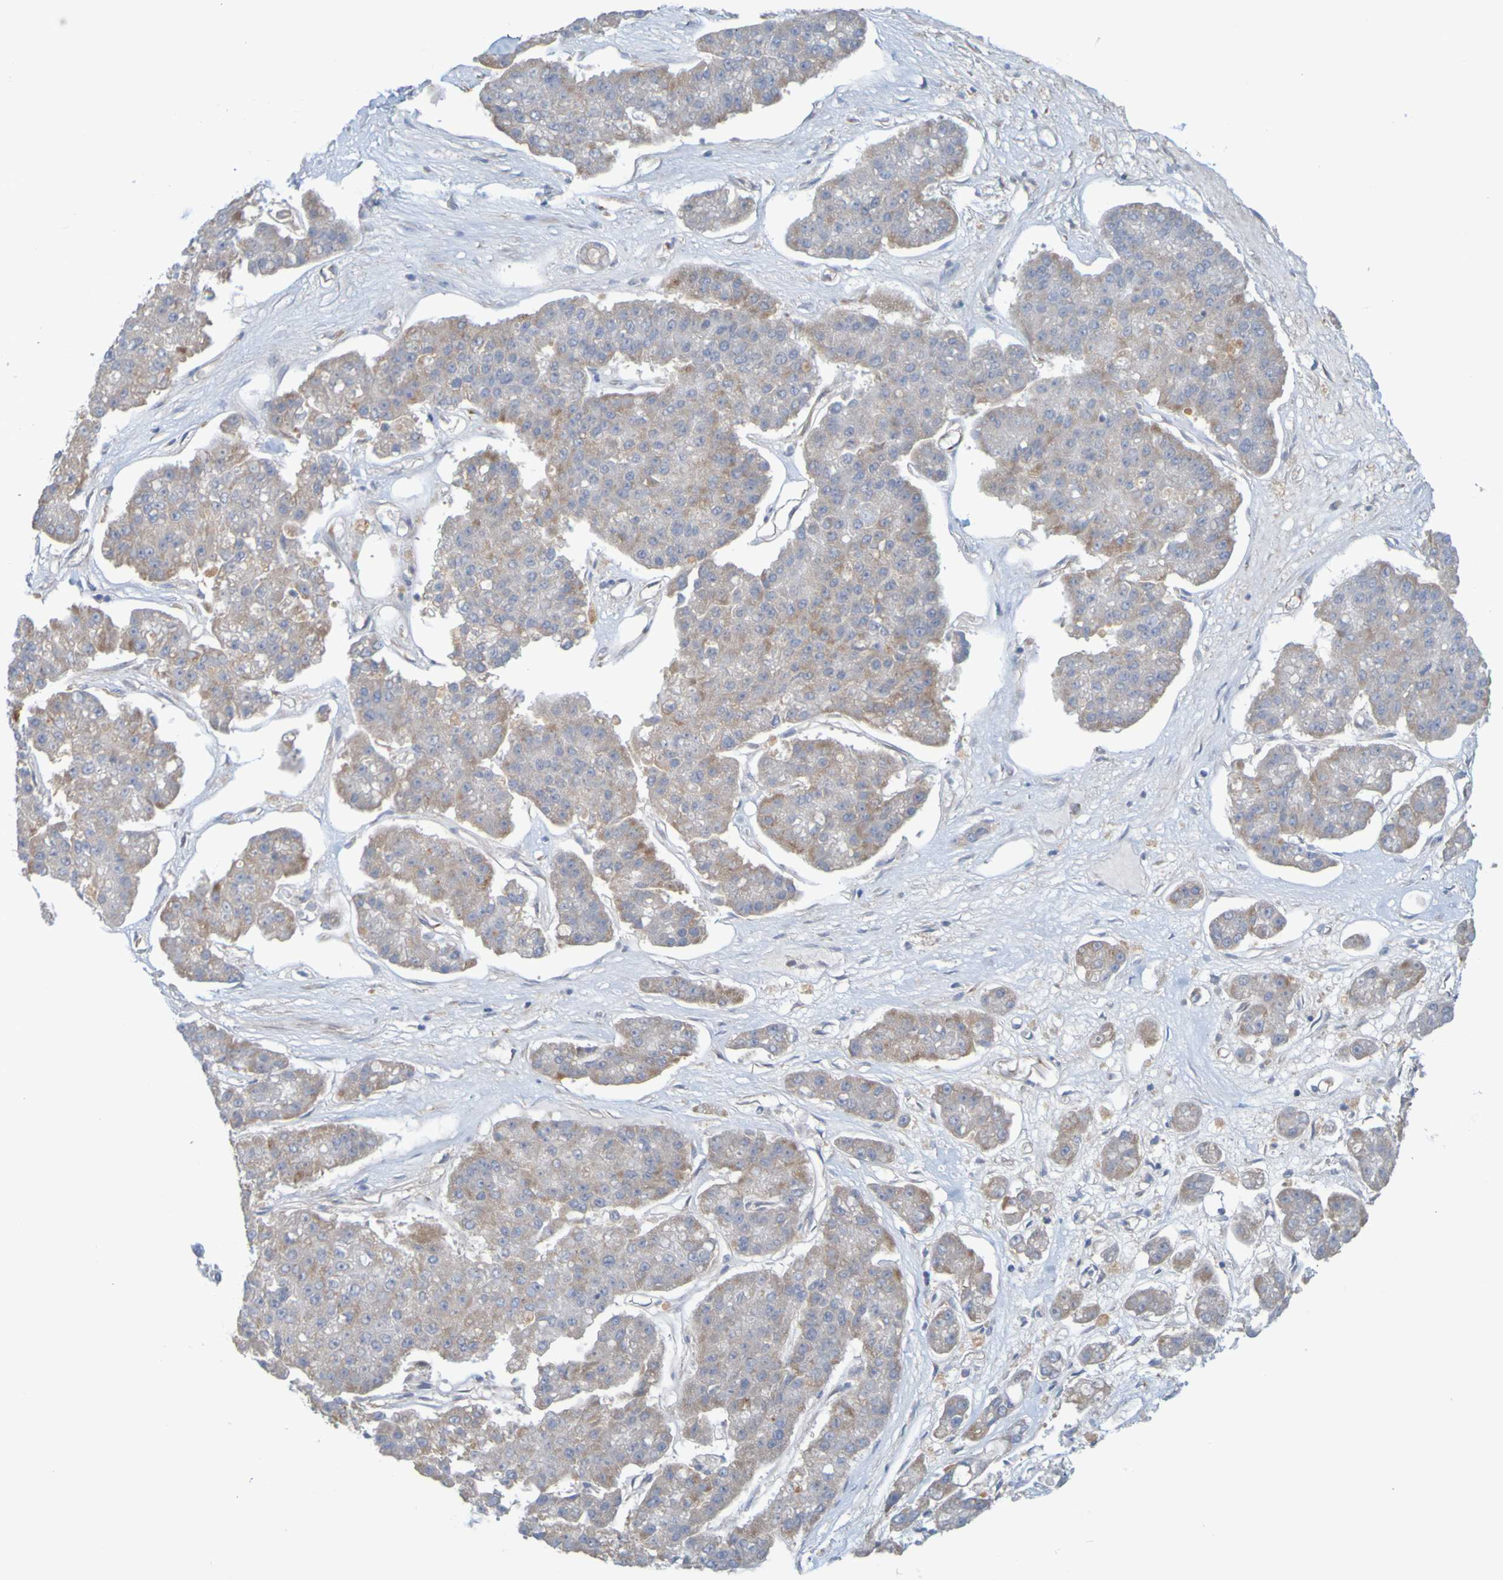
{"staining": {"intensity": "moderate", "quantity": "<25%", "location": "cytoplasmic/membranous"}, "tissue": "pancreatic cancer", "cell_type": "Tumor cells", "image_type": "cancer", "snomed": [{"axis": "morphology", "description": "Adenocarcinoma, NOS"}, {"axis": "topography", "description": "Pancreas"}], "caption": "Immunohistochemical staining of human pancreatic cancer shows low levels of moderate cytoplasmic/membranous protein staining in approximately <25% of tumor cells. (DAB = brown stain, brightfield microscopy at high magnification).", "gene": "MOGS", "patient": {"sex": "male", "age": 50}}